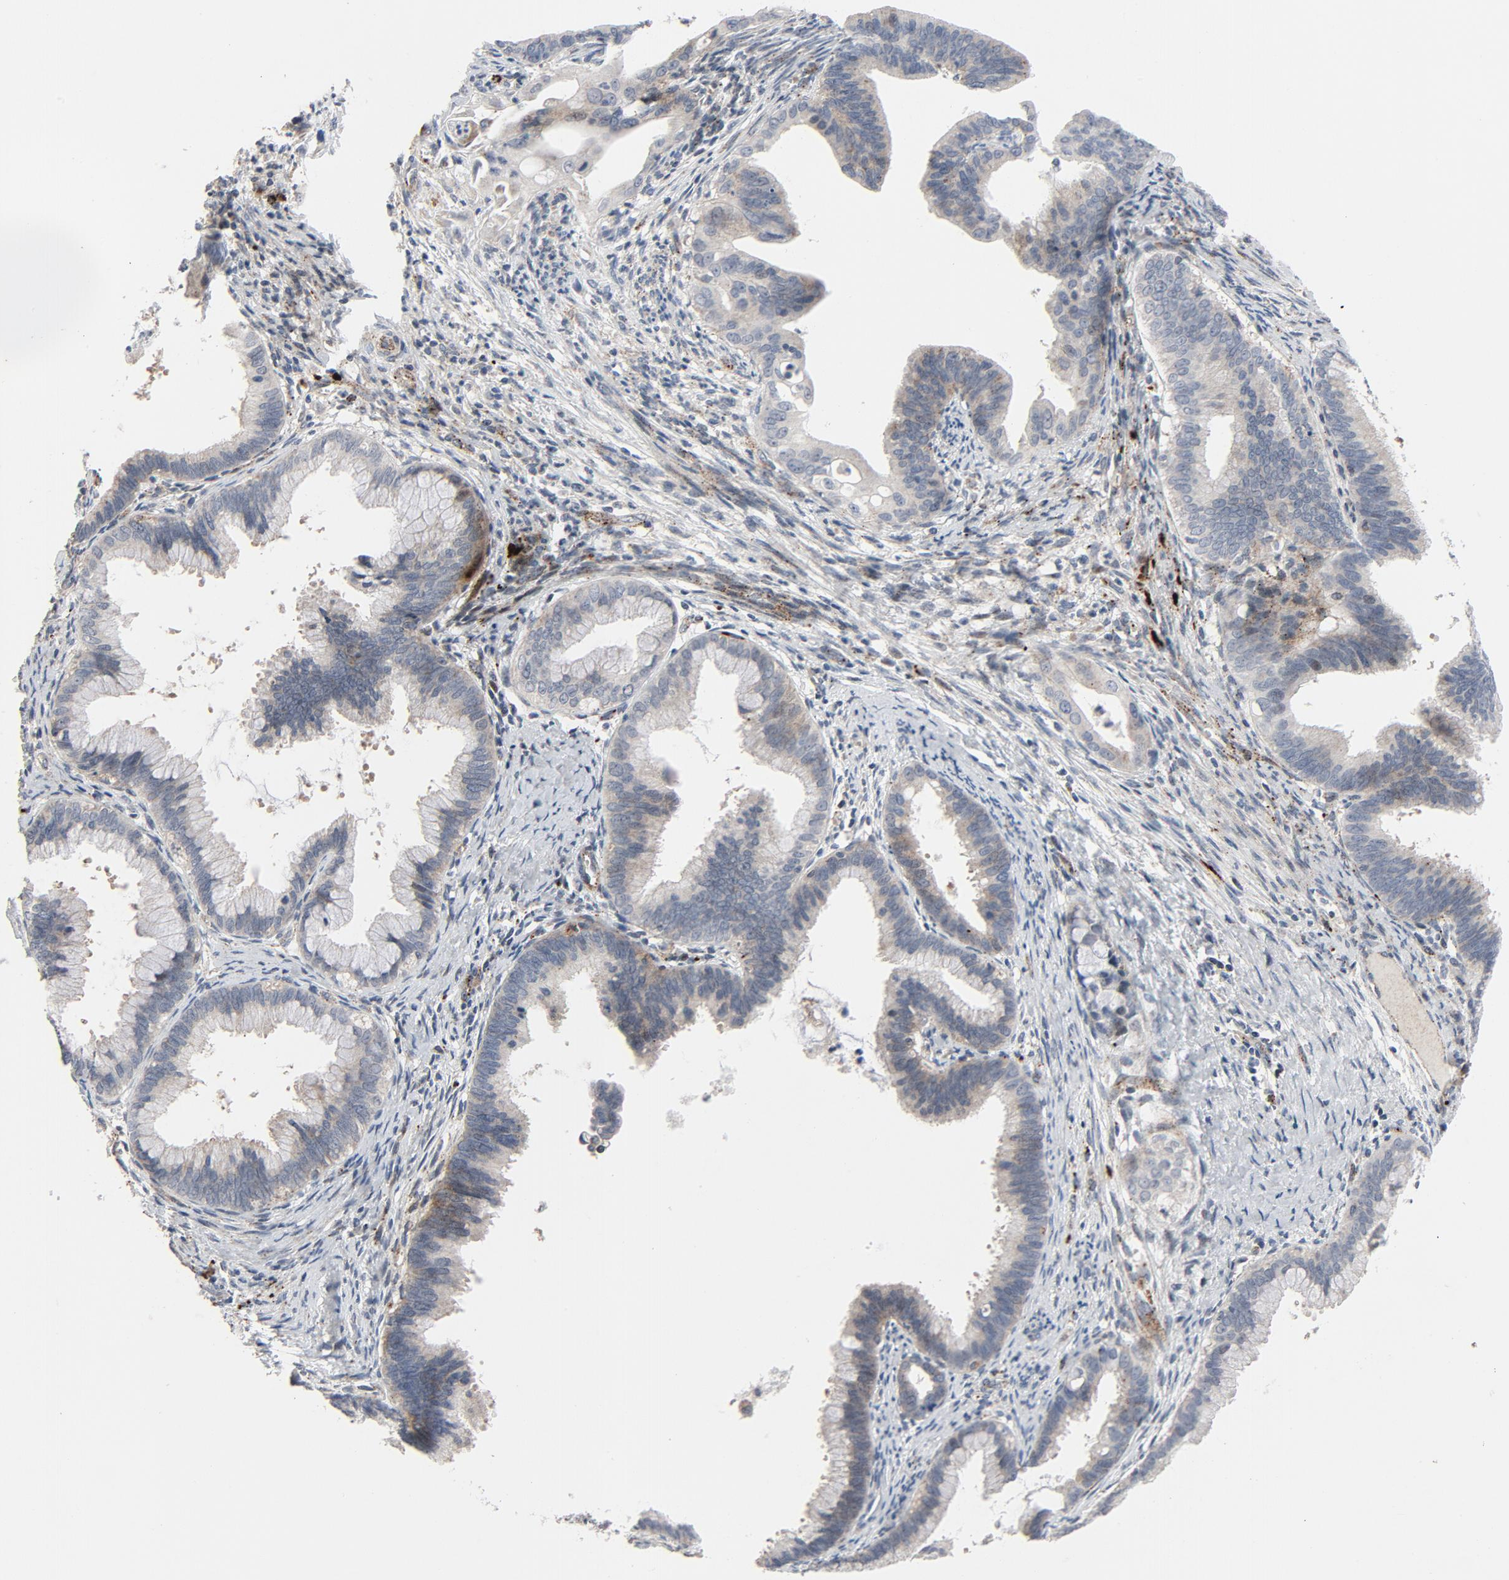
{"staining": {"intensity": "weak", "quantity": "25%-75%", "location": "cytoplasmic/membranous"}, "tissue": "cervical cancer", "cell_type": "Tumor cells", "image_type": "cancer", "snomed": [{"axis": "morphology", "description": "Squamous cell carcinoma, NOS"}, {"axis": "topography", "description": "Cervix"}], "caption": "This is a micrograph of immunohistochemistry (IHC) staining of cervical cancer (squamous cell carcinoma), which shows weak expression in the cytoplasmic/membranous of tumor cells.", "gene": "AKT2", "patient": {"sex": "female", "age": 32}}